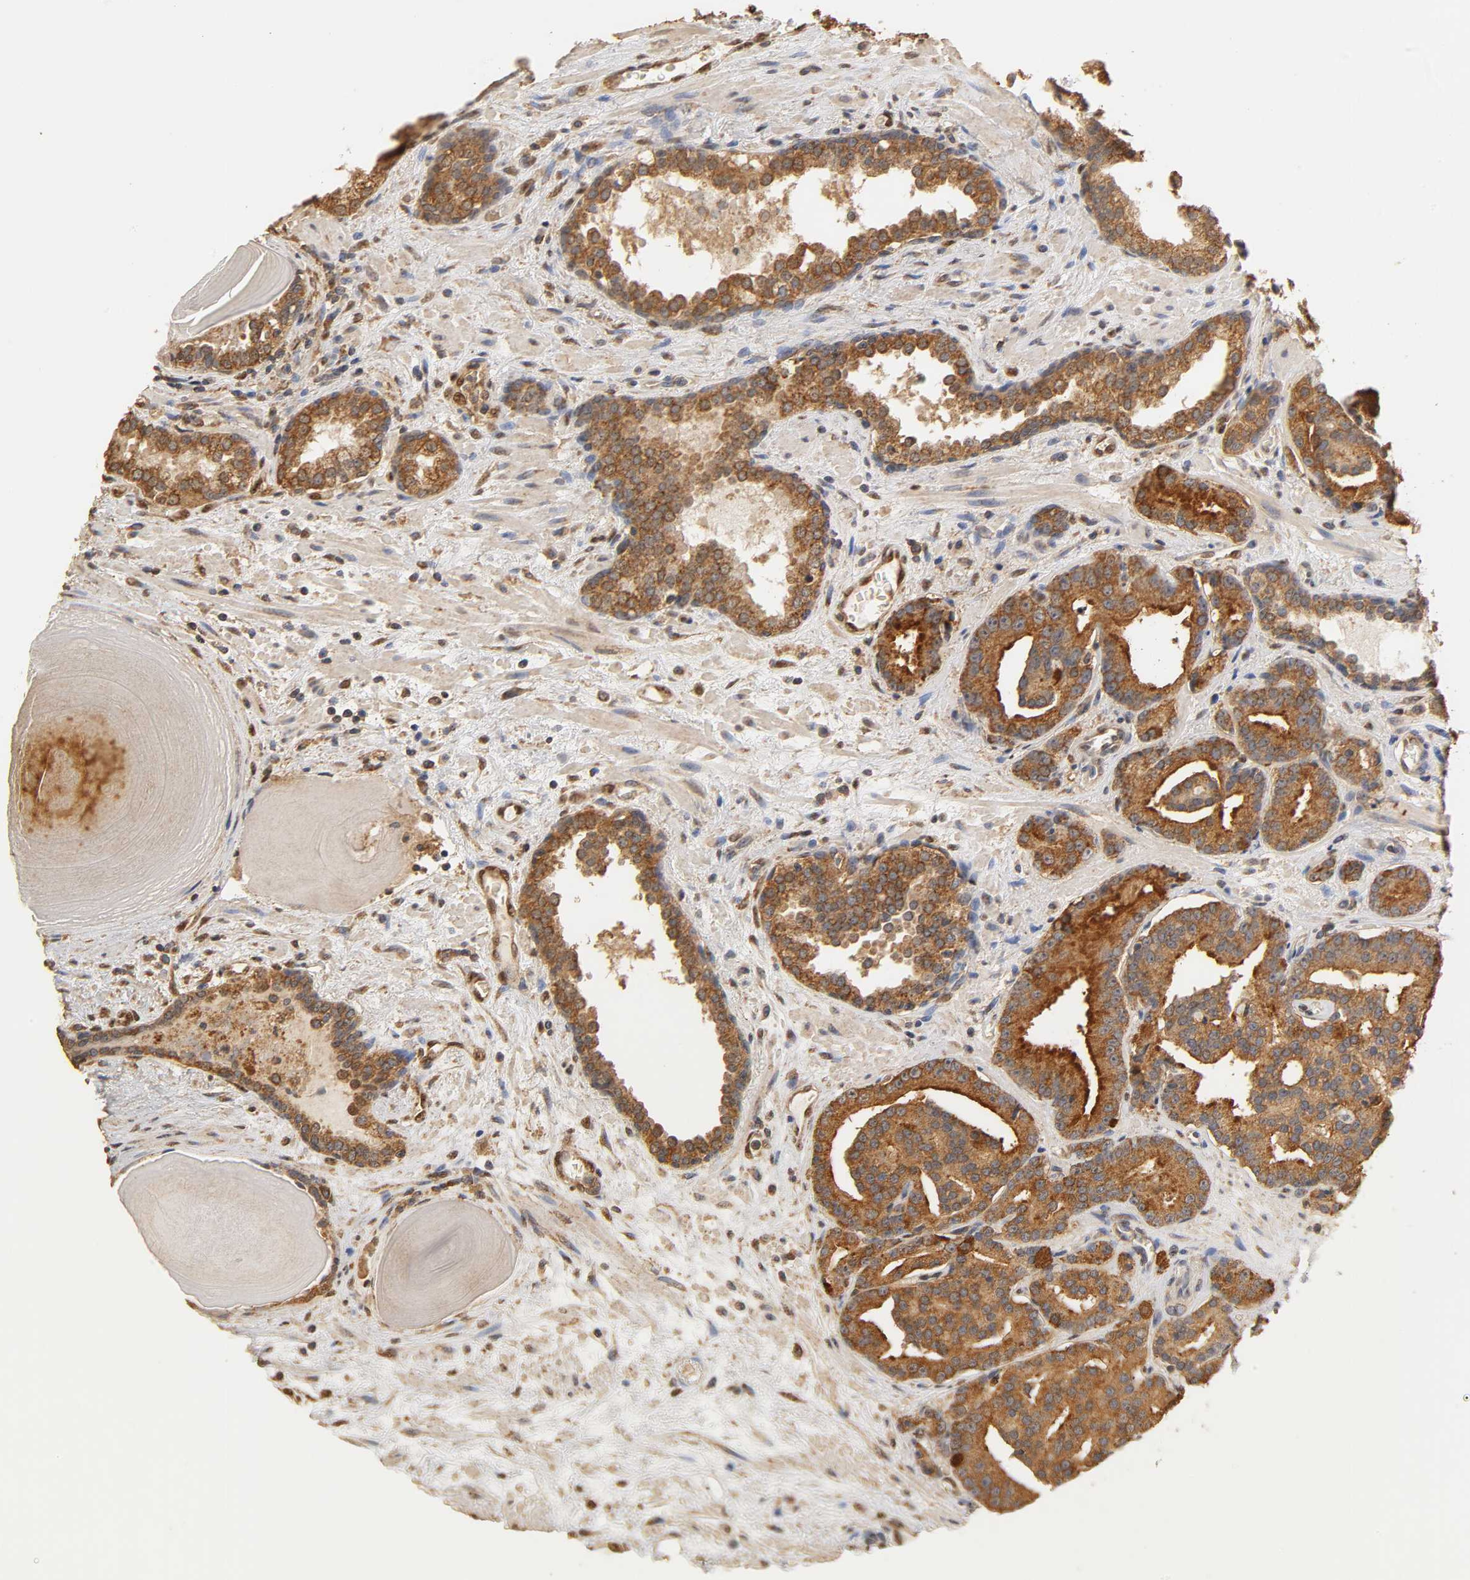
{"staining": {"intensity": "strong", "quantity": ">75%", "location": "cytoplasmic/membranous"}, "tissue": "prostate cancer", "cell_type": "Tumor cells", "image_type": "cancer", "snomed": [{"axis": "morphology", "description": "Adenocarcinoma, Low grade"}, {"axis": "topography", "description": "Prostate"}], "caption": "Prostate adenocarcinoma (low-grade) tissue demonstrates strong cytoplasmic/membranous positivity in approximately >75% of tumor cells", "gene": "PKN1", "patient": {"sex": "male", "age": 63}}